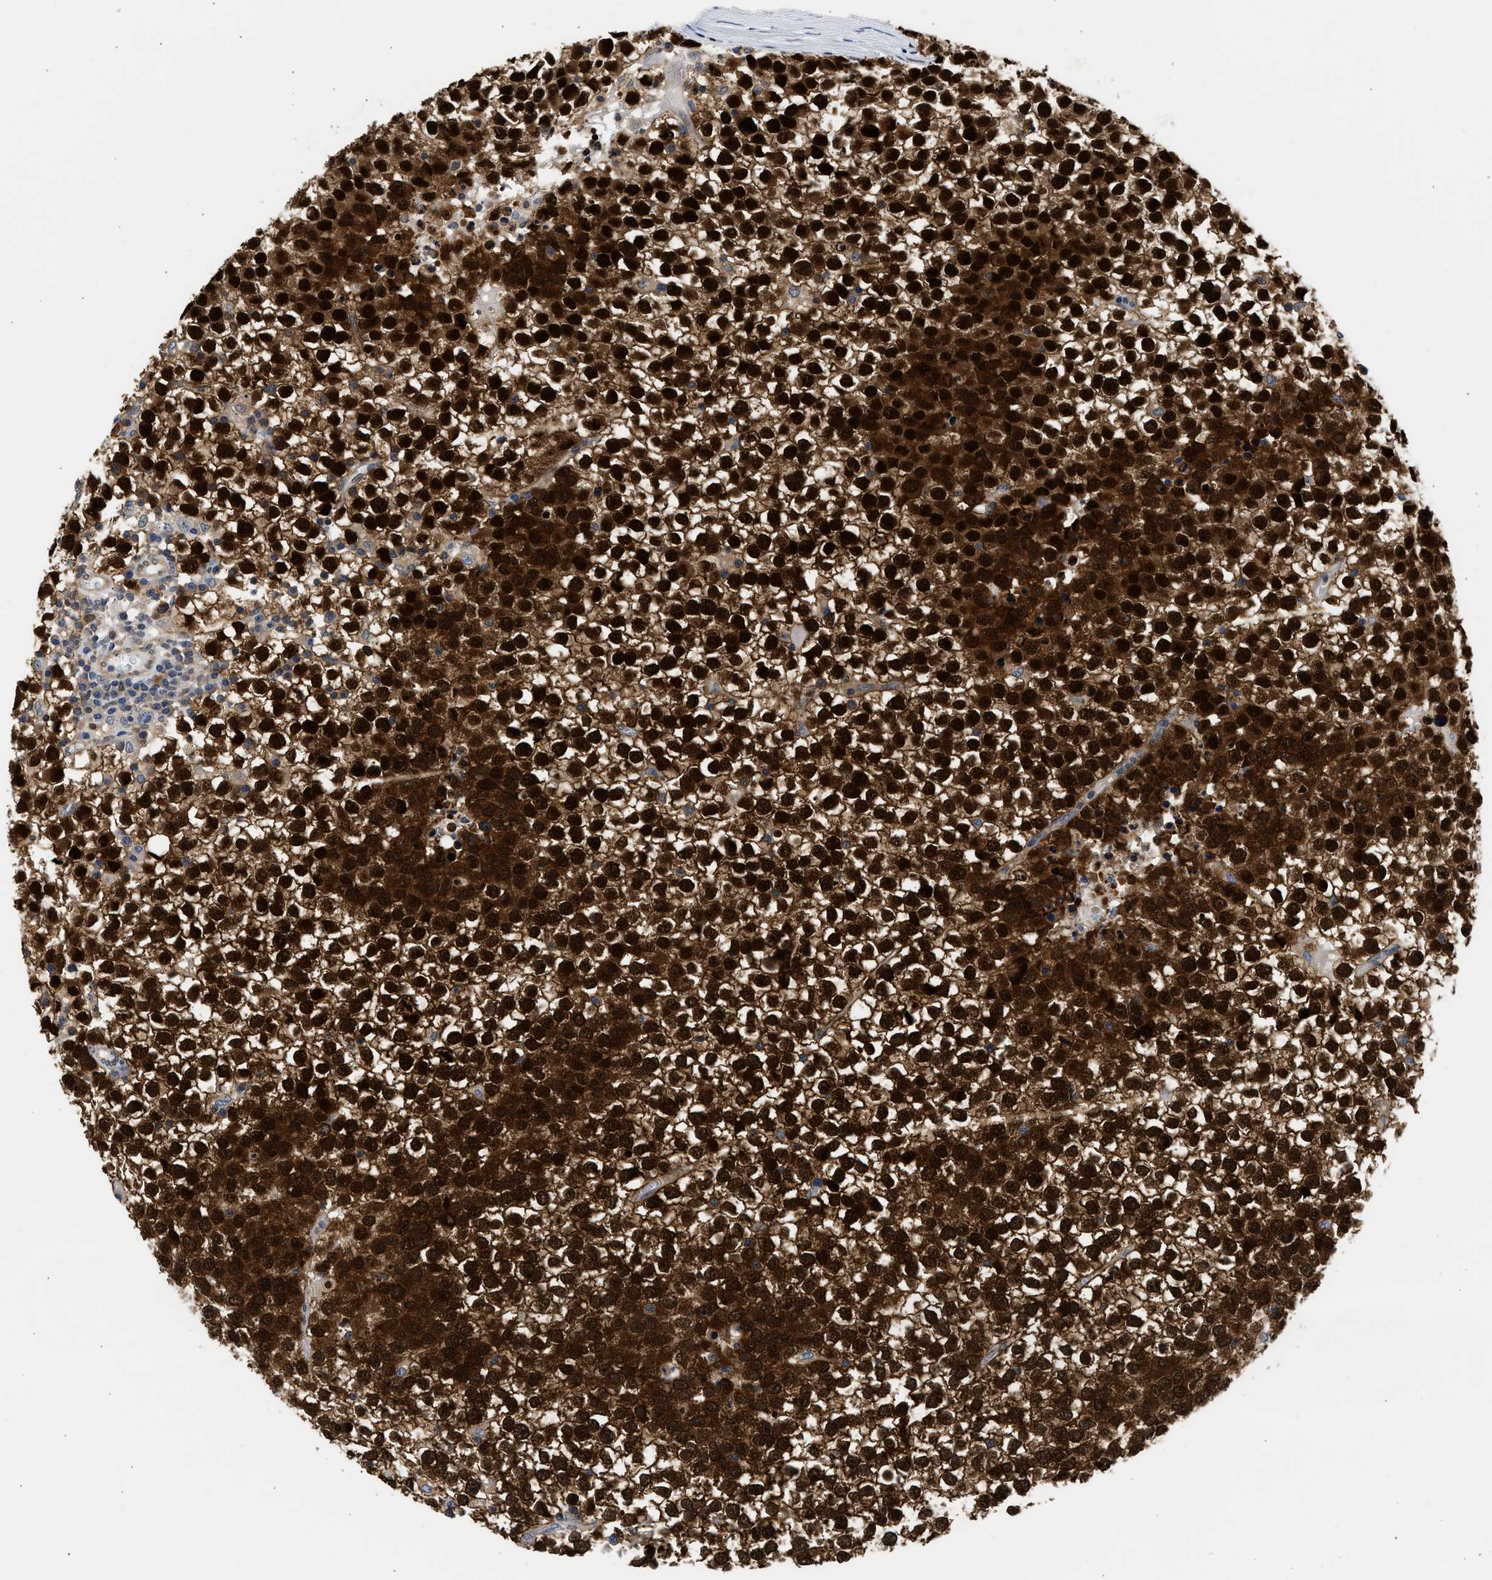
{"staining": {"intensity": "strong", "quantity": ">75%", "location": "cytoplasmic/membranous,nuclear"}, "tissue": "testis cancer", "cell_type": "Tumor cells", "image_type": "cancer", "snomed": [{"axis": "morphology", "description": "Seminoma, NOS"}, {"axis": "topography", "description": "Testis"}], "caption": "Strong cytoplasmic/membranous and nuclear expression is present in about >75% of tumor cells in testis cancer (seminoma).", "gene": "XPO5", "patient": {"sex": "male", "age": 65}}